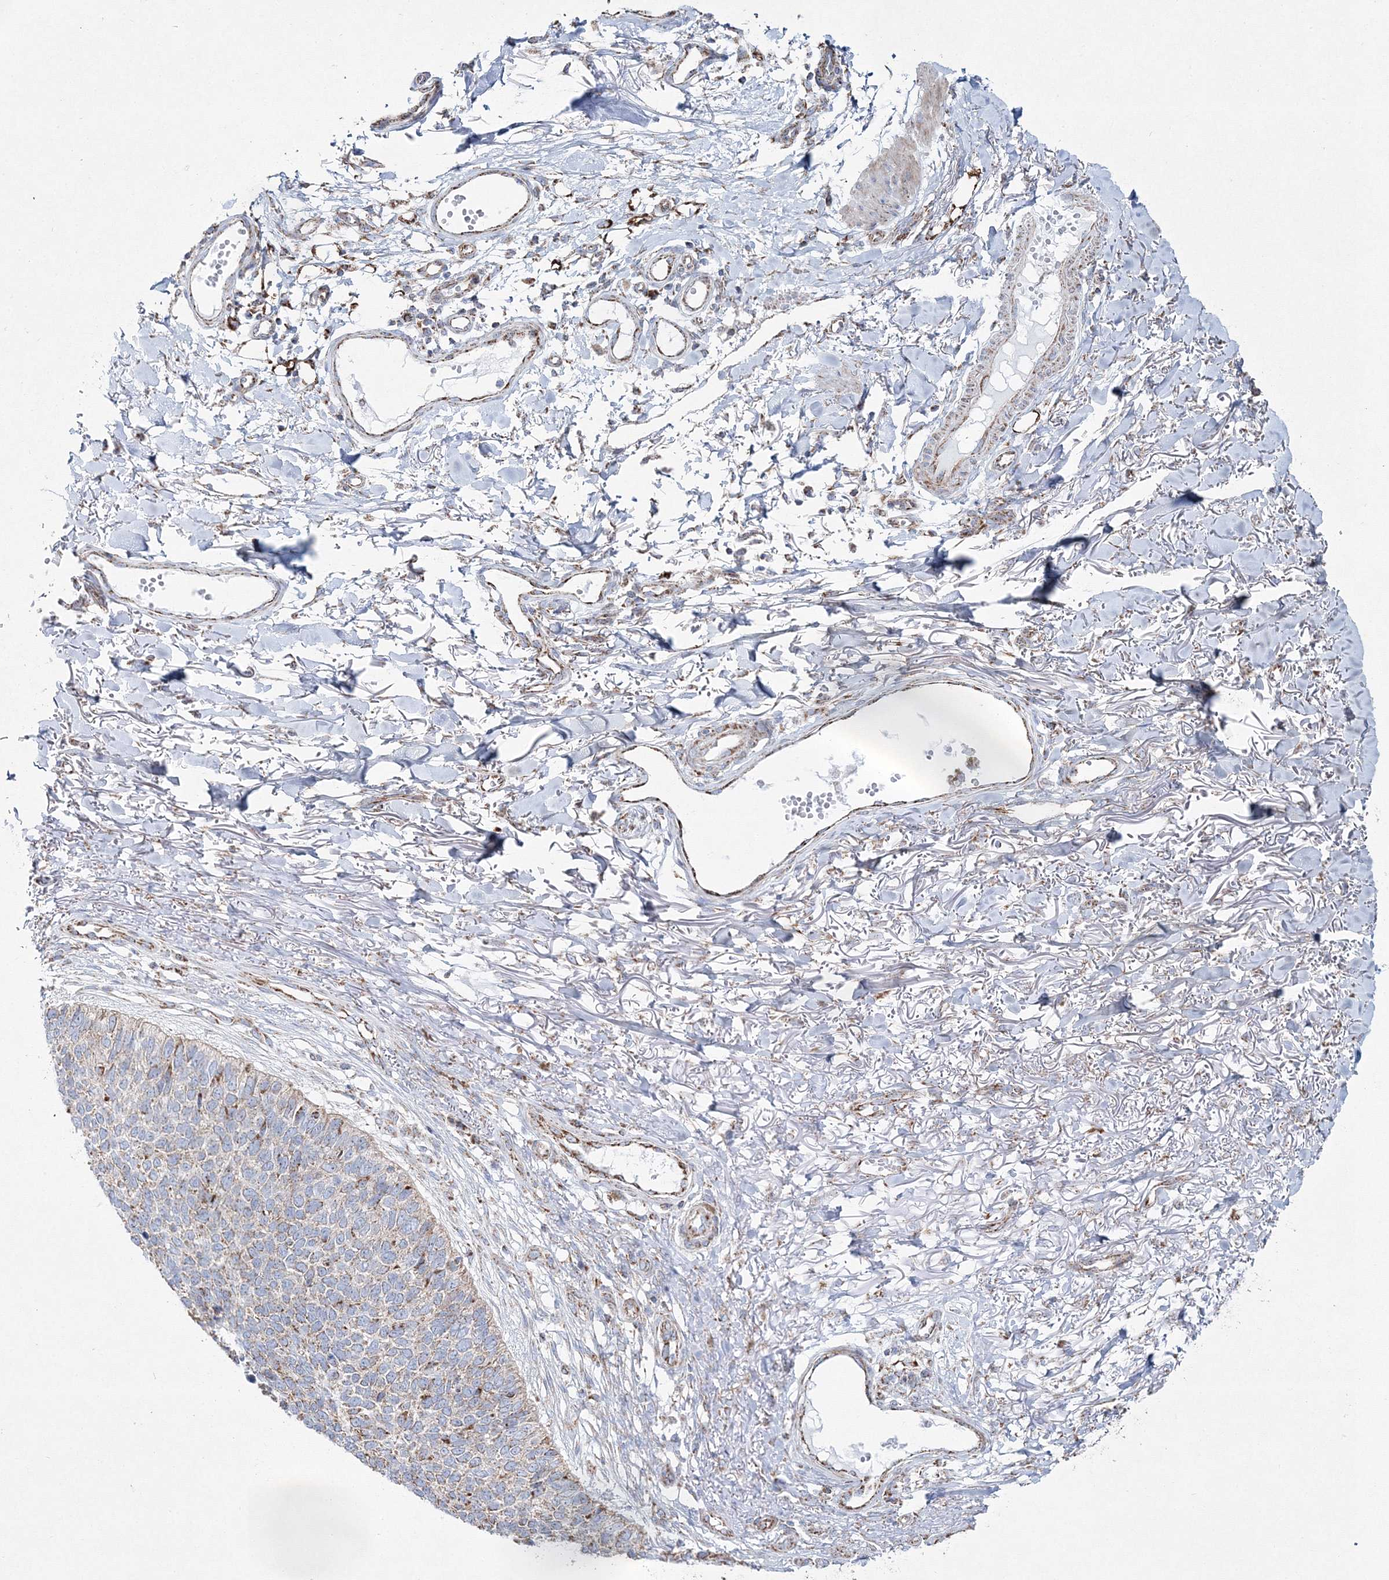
{"staining": {"intensity": "weak", "quantity": "<25%", "location": "cytoplasmic/membranous"}, "tissue": "skin cancer", "cell_type": "Tumor cells", "image_type": "cancer", "snomed": [{"axis": "morphology", "description": "Basal cell carcinoma"}, {"axis": "topography", "description": "Skin"}], "caption": "This is a micrograph of immunohistochemistry (IHC) staining of basal cell carcinoma (skin), which shows no staining in tumor cells.", "gene": "HIBCH", "patient": {"sex": "female", "age": 84}}